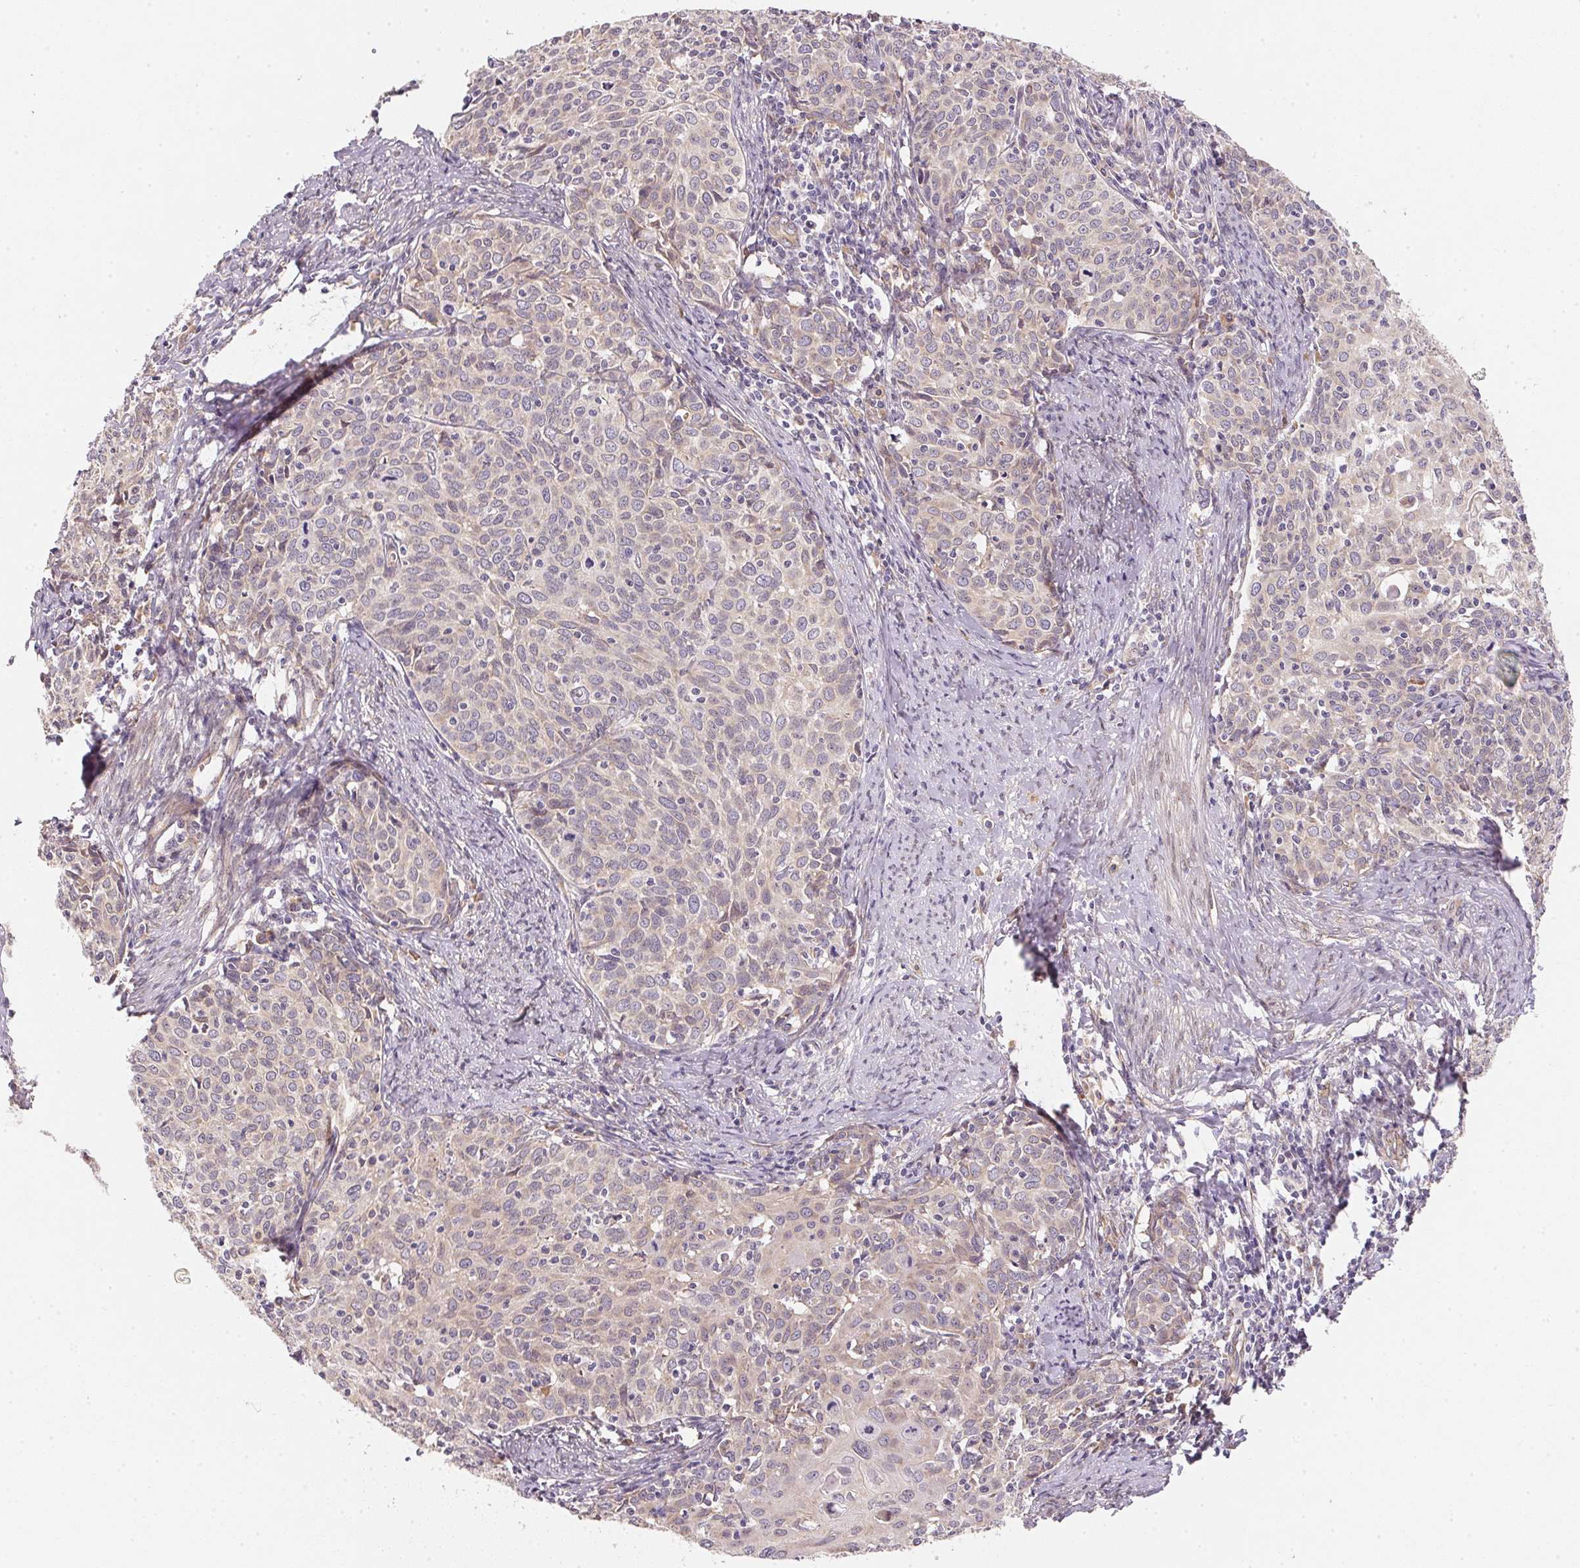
{"staining": {"intensity": "negative", "quantity": "none", "location": "none"}, "tissue": "cervical cancer", "cell_type": "Tumor cells", "image_type": "cancer", "snomed": [{"axis": "morphology", "description": "Squamous cell carcinoma, NOS"}, {"axis": "topography", "description": "Cervix"}], "caption": "This is an immunohistochemistry (IHC) micrograph of human cervical cancer. There is no expression in tumor cells.", "gene": "EI24", "patient": {"sex": "female", "age": 62}}